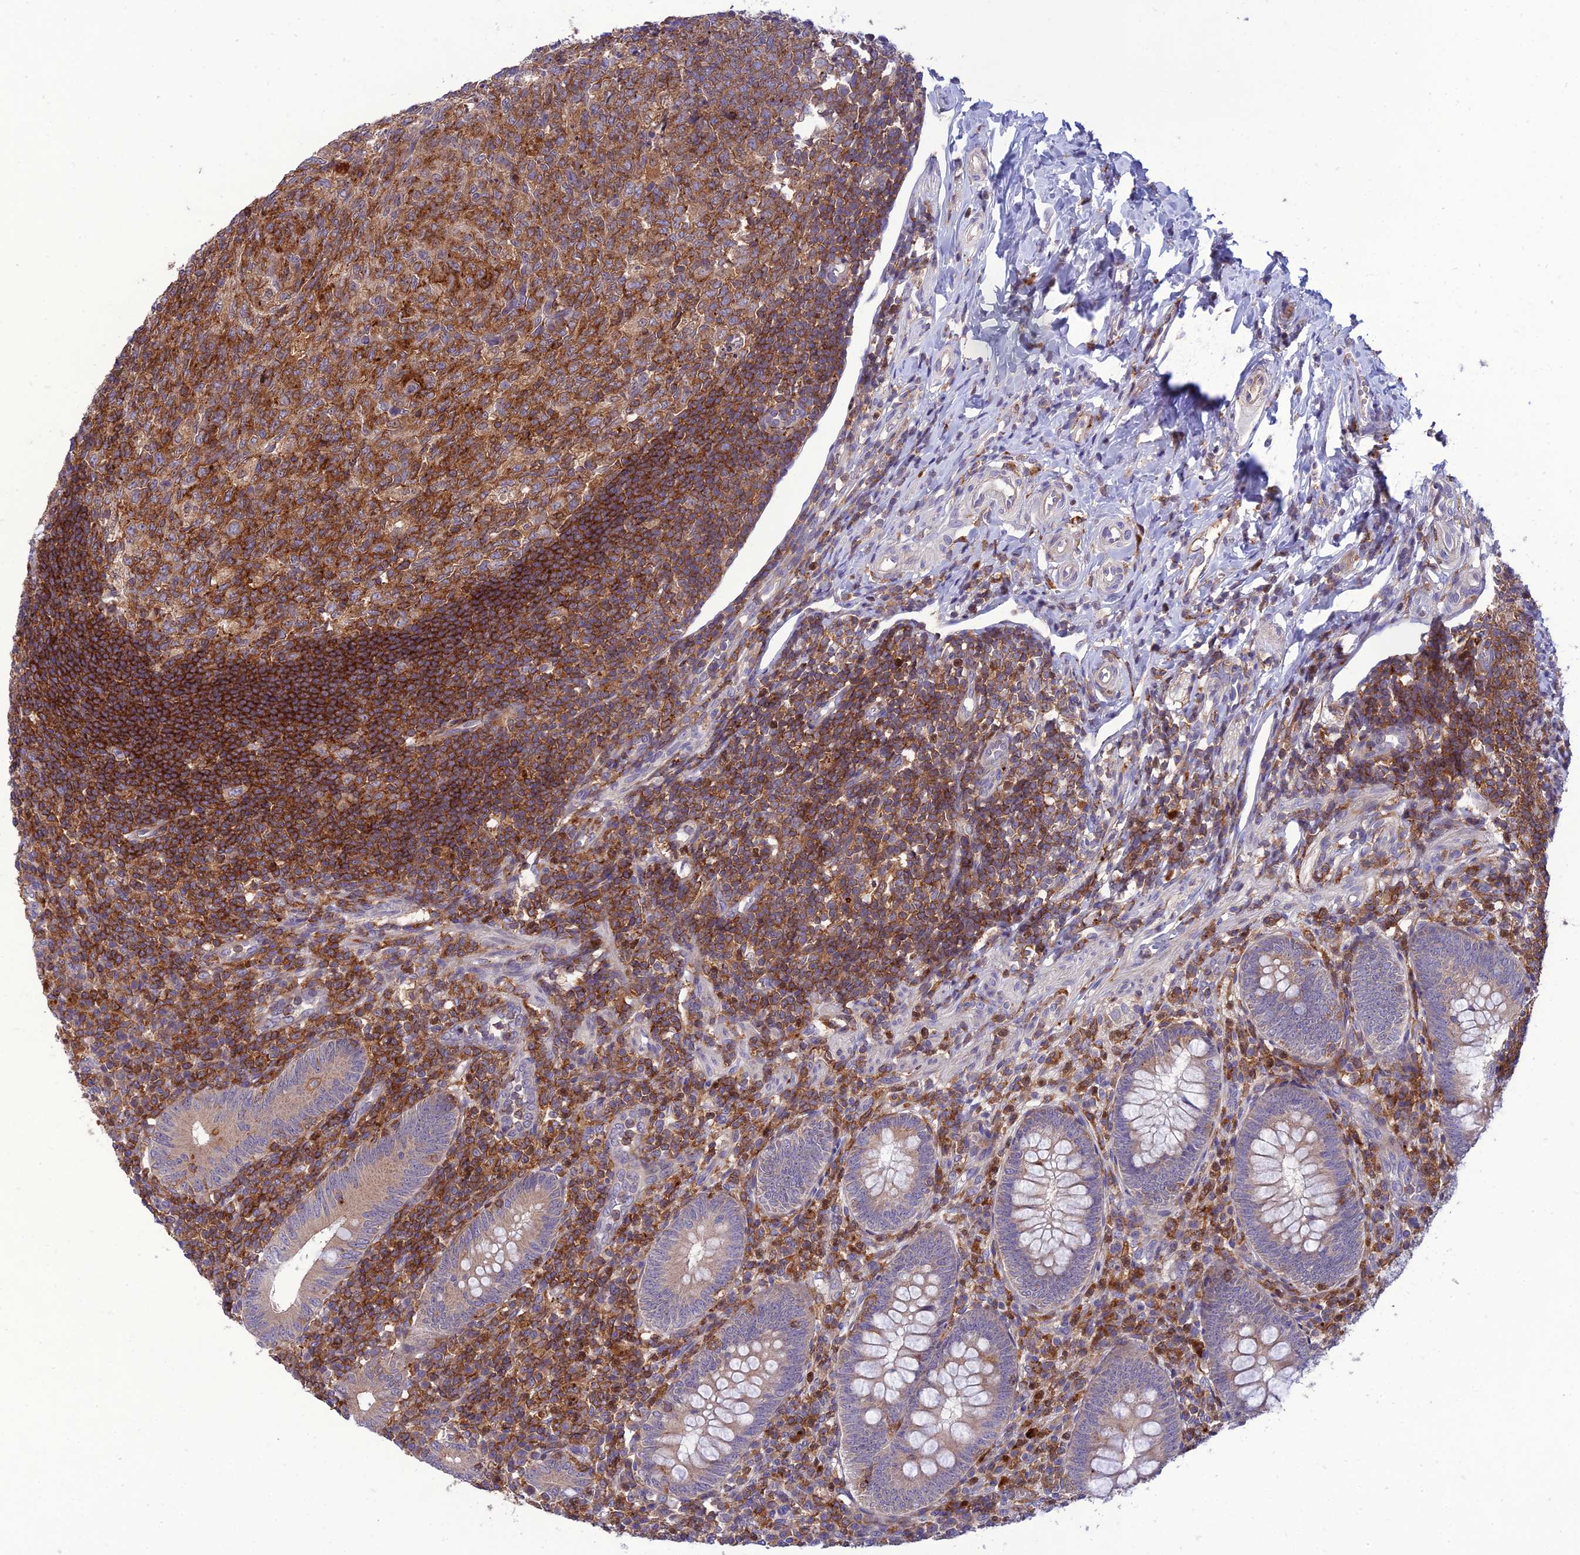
{"staining": {"intensity": "weak", "quantity": ">75%", "location": "cytoplasmic/membranous"}, "tissue": "appendix", "cell_type": "Glandular cells", "image_type": "normal", "snomed": [{"axis": "morphology", "description": "Normal tissue, NOS"}, {"axis": "topography", "description": "Appendix"}], "caption": "This micrograph demonstrates immunohistochemistry (IHC) staining of unremarkable human appendix, with low weak cytoplasmic/membranous positivity in about >75% of glandular cells.", "gene": "IRAK3", "patient": {"sex": "male", "age": 14}}